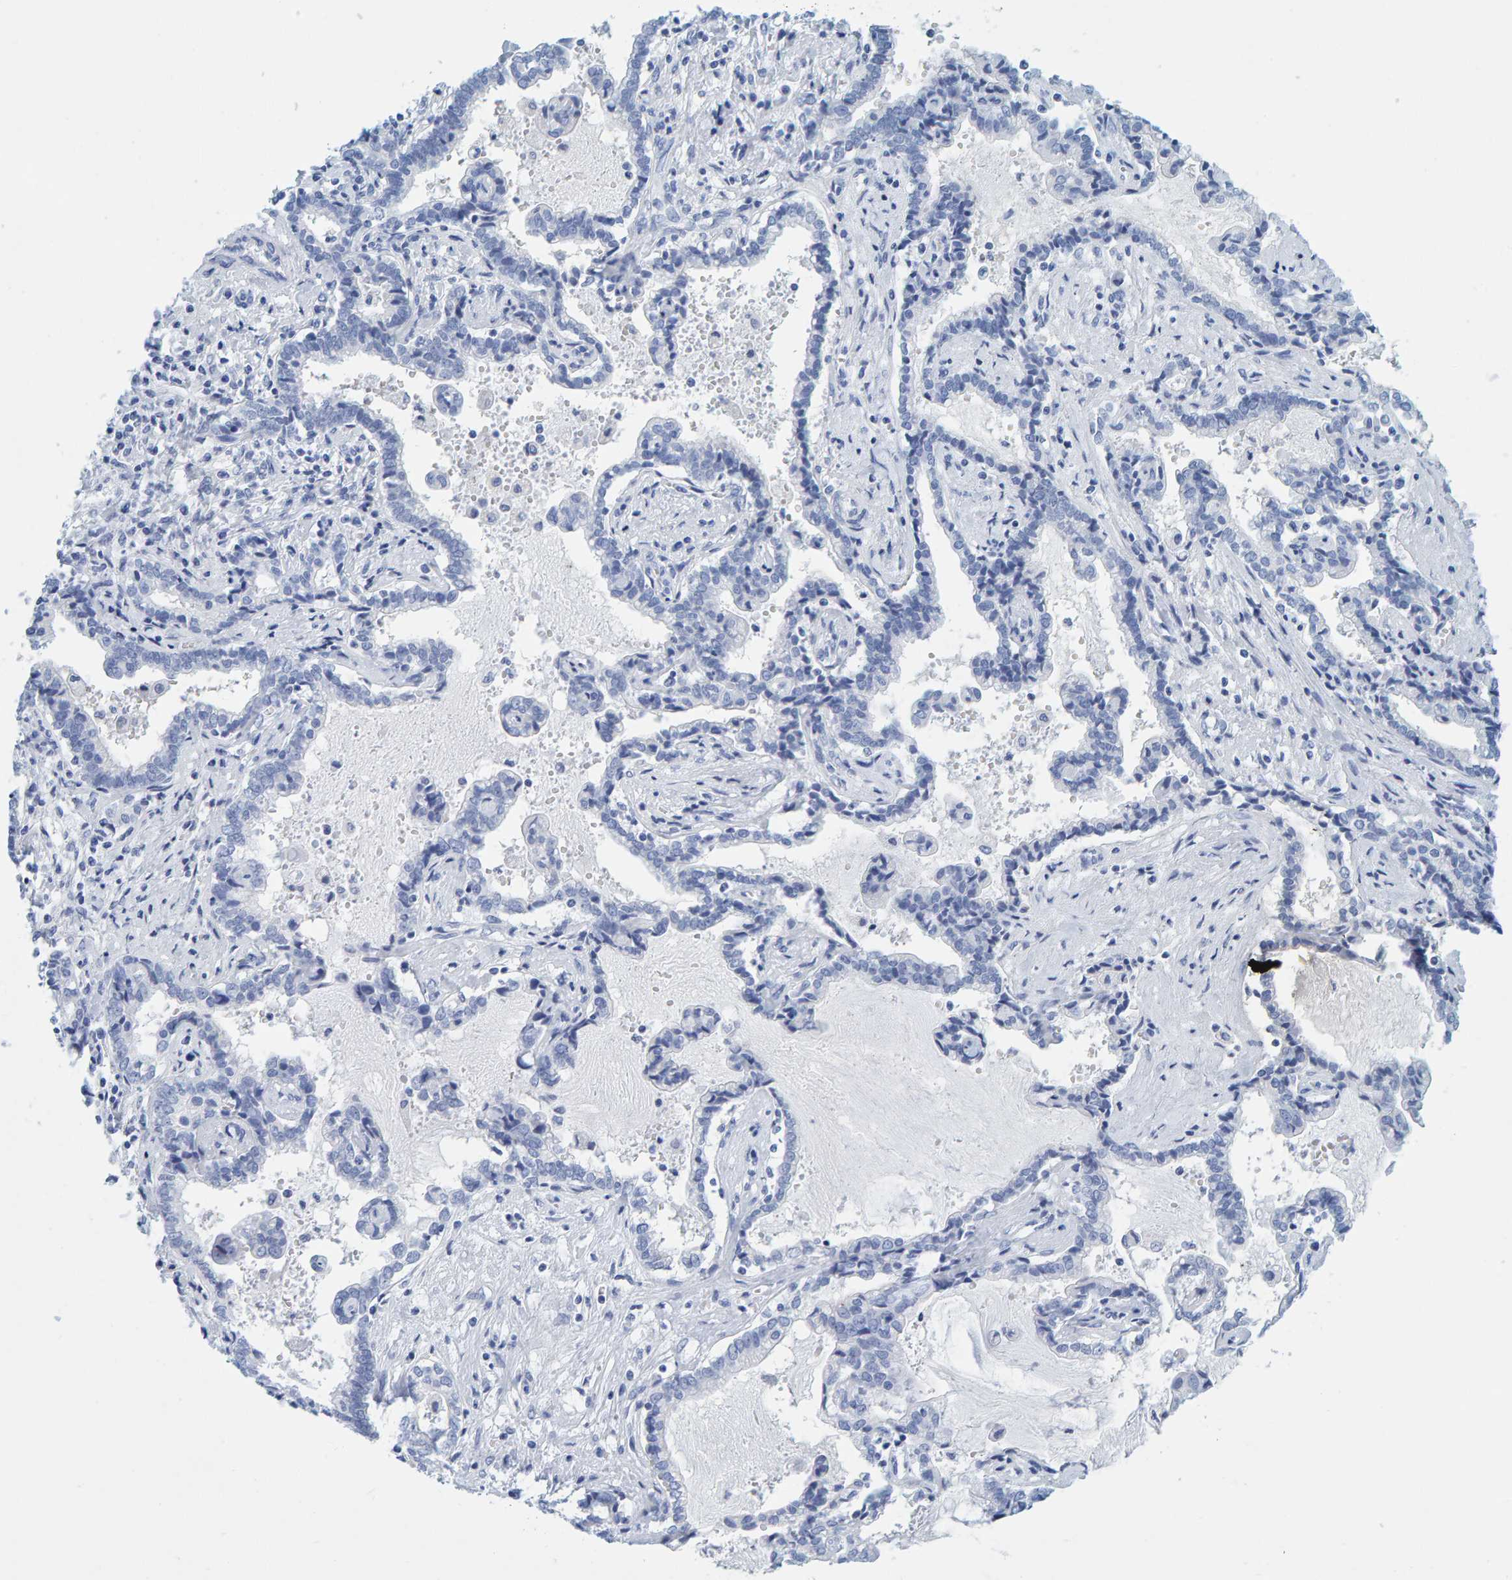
{"staining": {"intensity": "negative", "quantity": "none", "location": "none"}, "tissue": "liver cancer", "cell_type": "Tumor cells", "image_type": "cancer", "snomed": [{"axis": "morphology", "description": "Cholangiocarcinoma"}, {"axis": "topography", "description": "Liver"}], "caption": "The immunohistochemistry (IHC) image has no significant positivity in tumor cells of liver cancer (cholangiocarcinoma) tissue.", "gene": "SFTPC", "patient": {"sex": "male", "age": 57}}